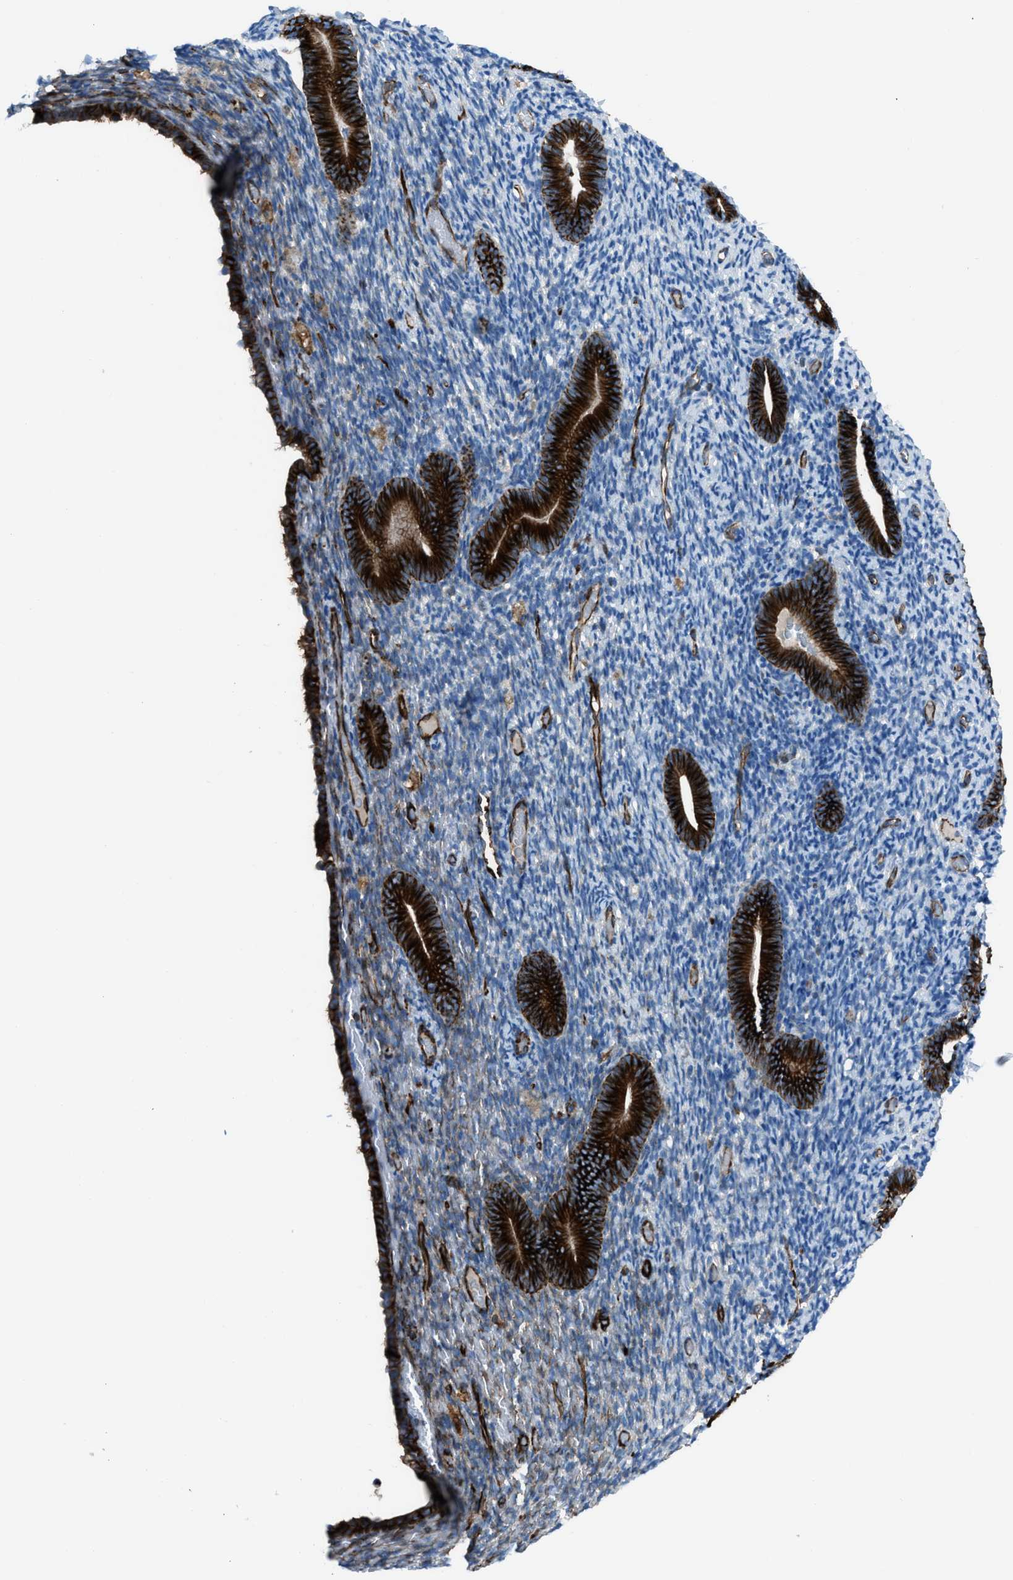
{"staining": {"intensity": "negative", "quantity": "none", "location": "none"}, "tissue": "endometrium", "cell_type": "Cells in endometrial stroma", "image_type": "normal", "snomed": [{"axis": "morphology", "description": "Normal tissue, NOS"}, {"axis": "topography", "description": "Endometrium"}], "caption": "An IHC photomicrograph of benign endometrium is shown. There is no staining in cells in endometrial stroma of endometrium.", "gene": "CABP7", "patient": {"sex": "female", "age": 51}}